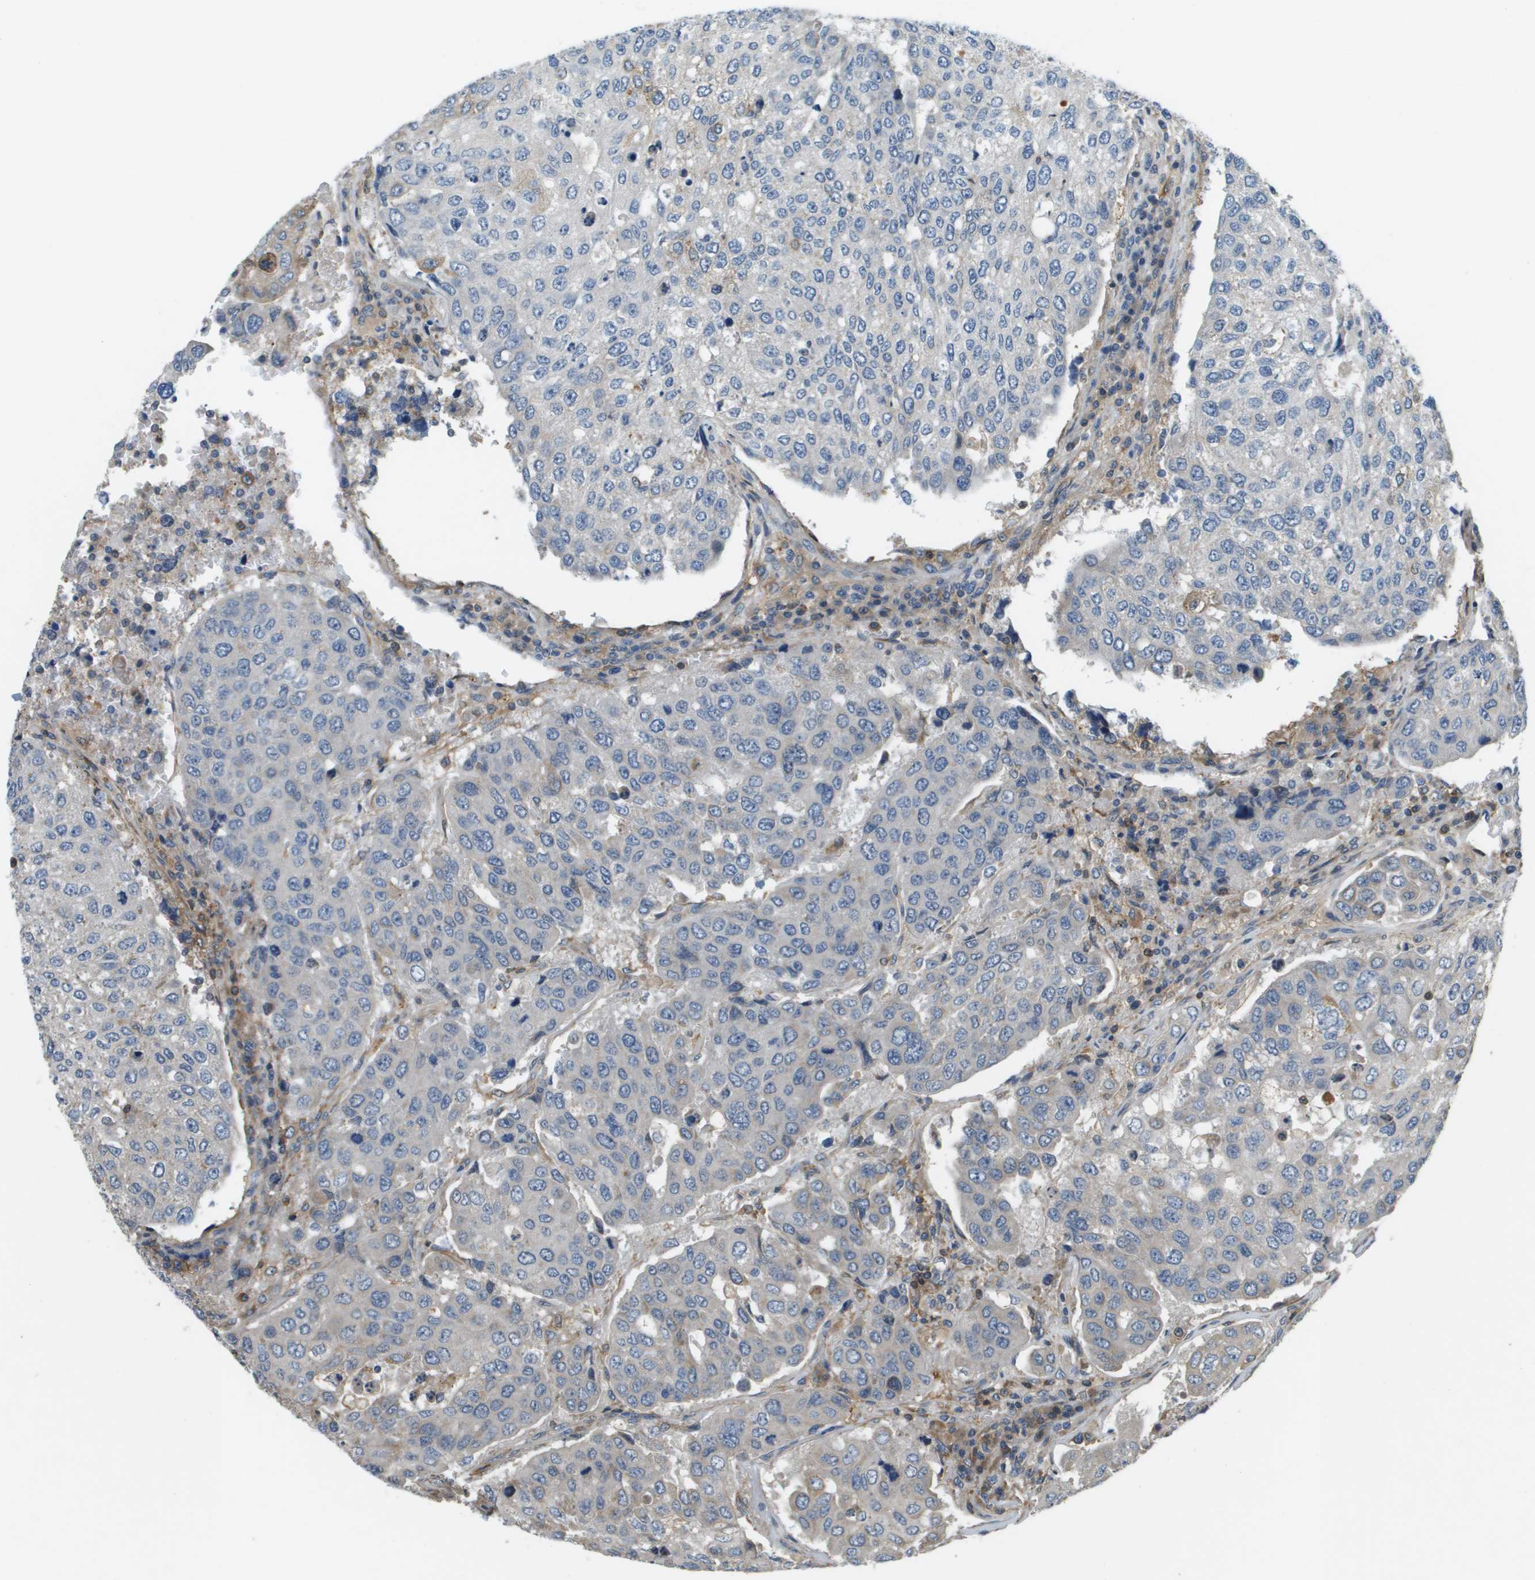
{"staining": {"intensity": "negative", "quantity": "none", "location": "none"}, "tissue": "urothelial cancer", "cell_type": "Tumor cells", "image_type": "cancer", "snomed": [{"axis": "morphology", "description": "Urothelial carcinoma, High grade"}, {"axis": "topography", "description": "Lymph node"}, {"axis": "topography", "description": "Urinary bladder"}], "caption": "High magnification brightfield microscopy of urothelial carcinoma (high-grade) stained with DAB (brown) and counterstained with hematoxylin (blue): tumor cells show no significant expression.", "gene": "SAMSN1", "patient": {"sex": "male", "age": 51}}